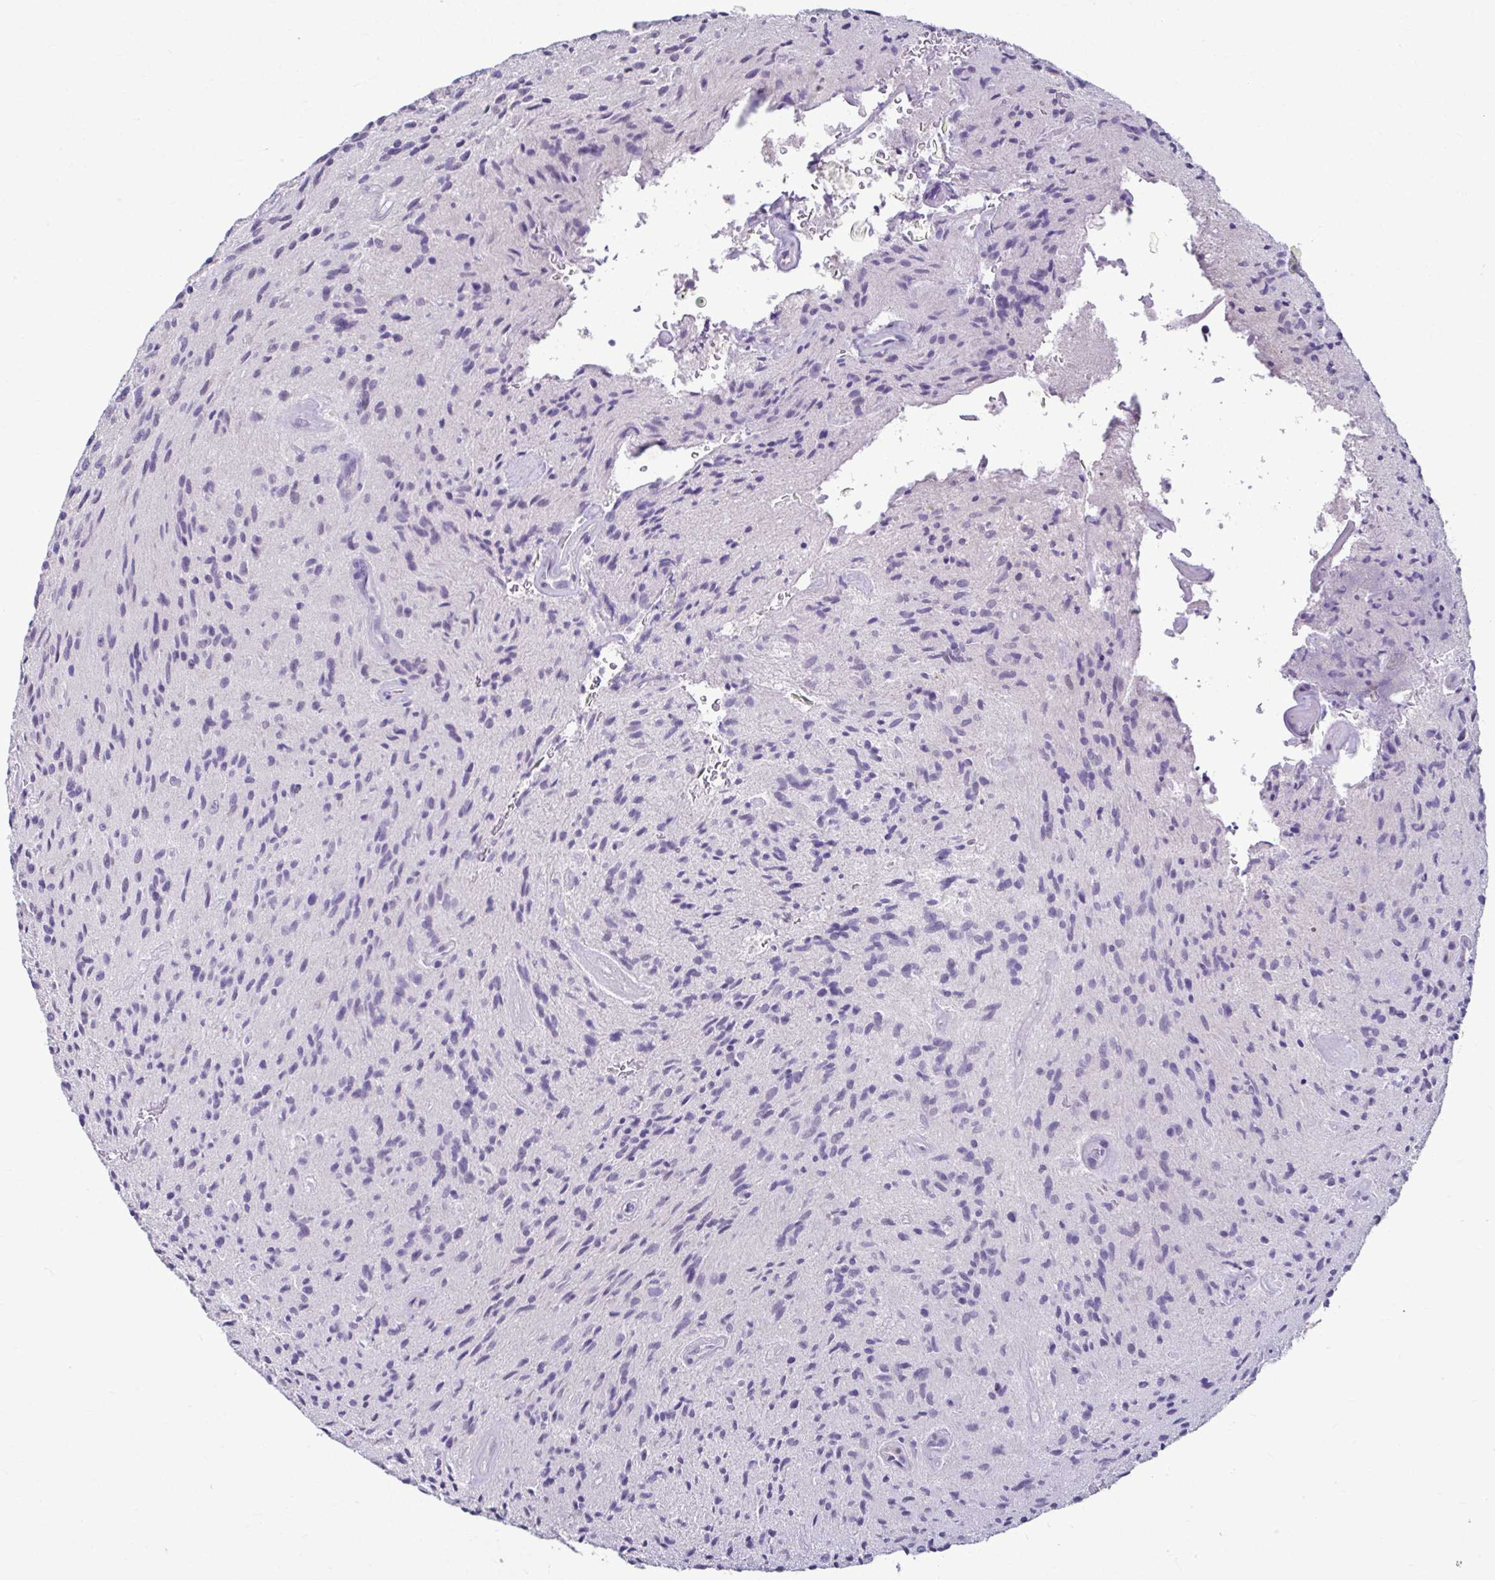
{"staining": {"intensity": "negative", "quantity": "none", "location": "none"}, "tissue": "glioma", "cell_type": "Tumor cells", "image_type": "cancer", "snomed": [{"axis": "morphology", "description": "Glioma, malignant, High grade"}, {"axis": "topography", "description": "Brain"}], "caption": "This is an immunohistochemistry histopathology image of human glioma. There is no staining in tumor cells.", "gene": "SERPINI1", "patient": {"sex": "male", "age": 54}}